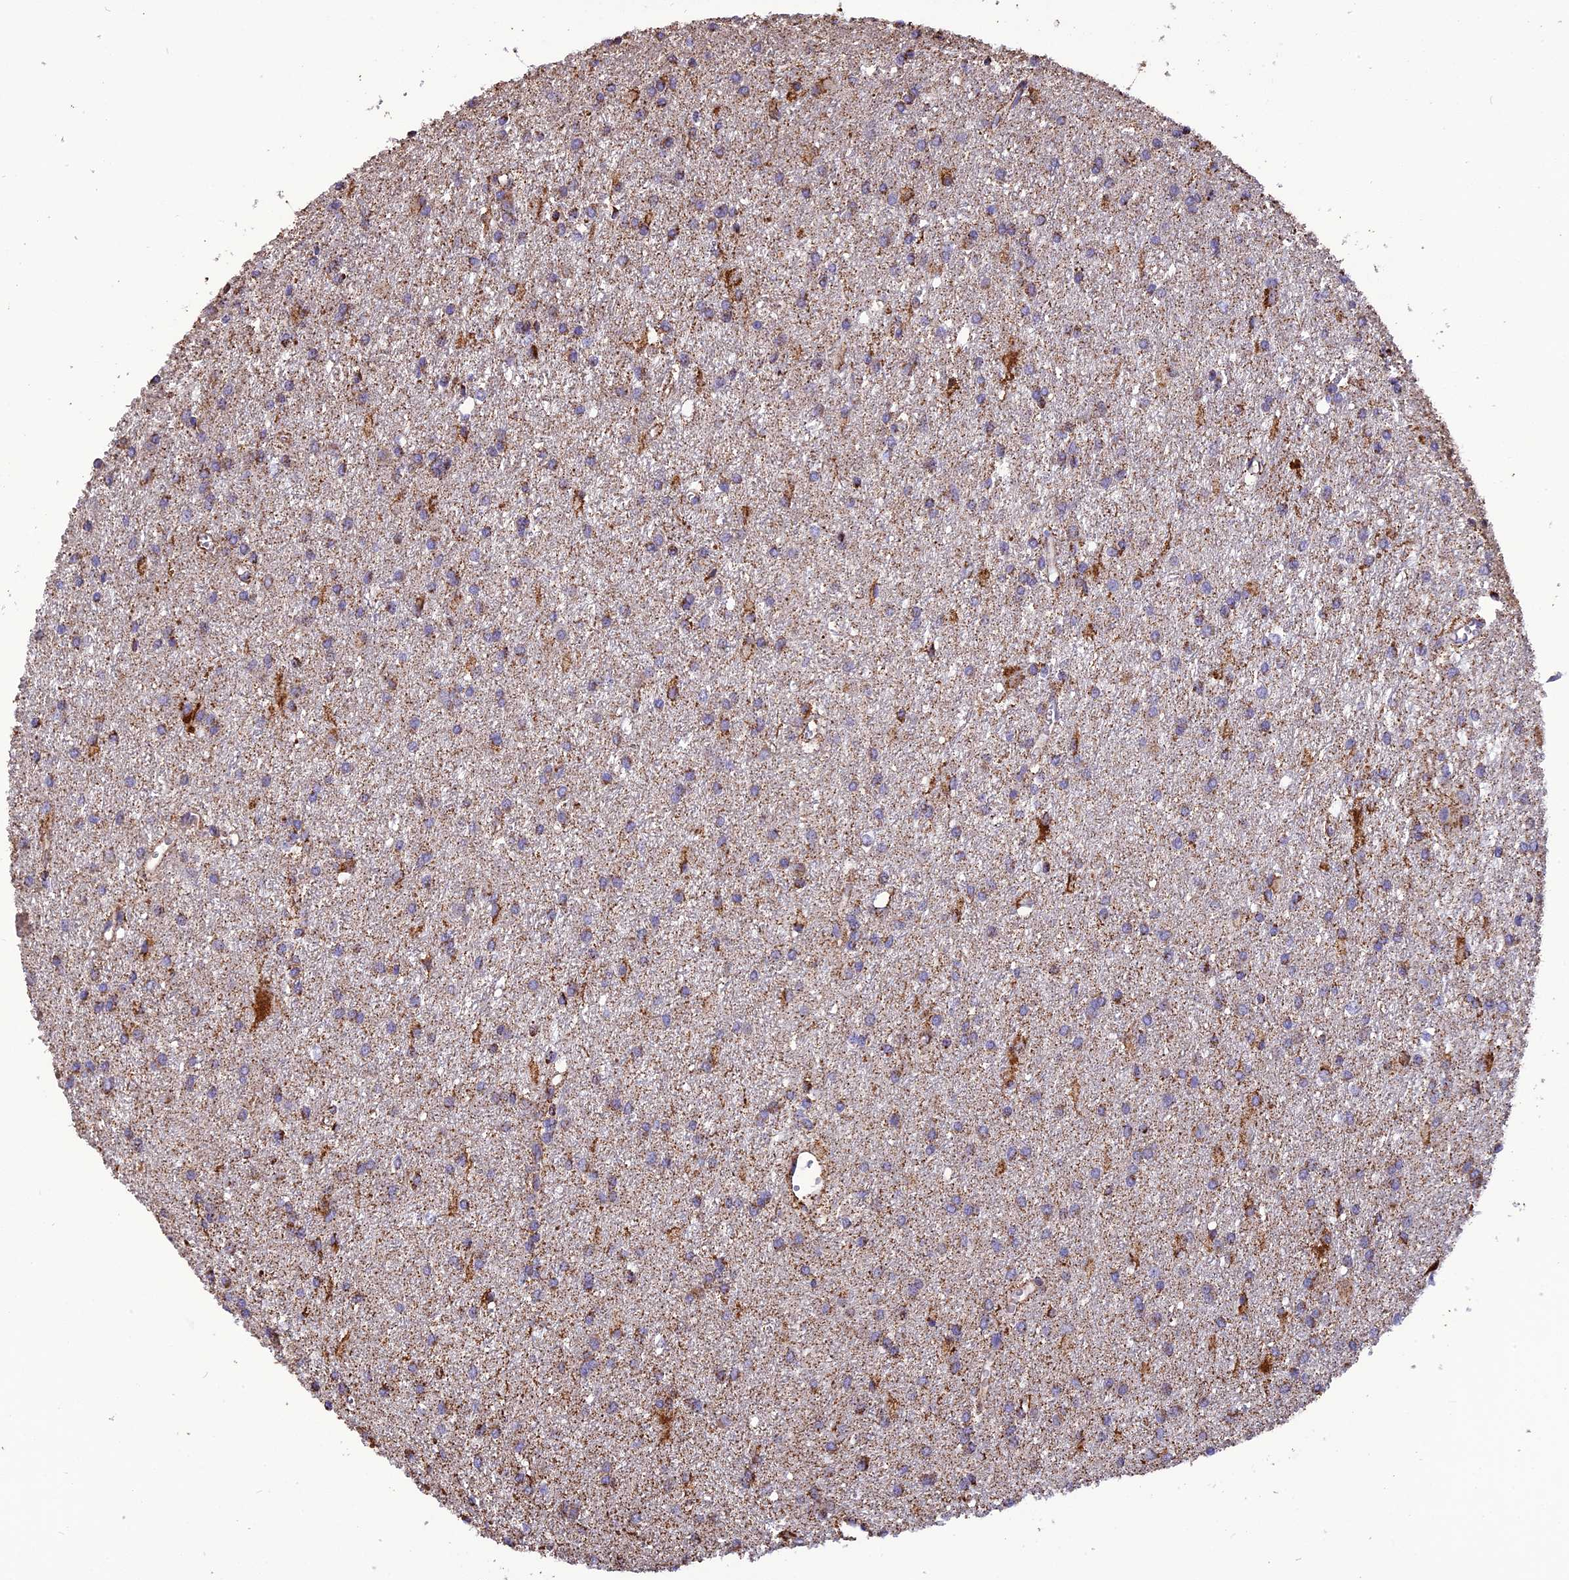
{"staining": {"intensity": "moderate", "quantity": "<25%", "location": "cytoplasmic/membranous"}, "tissue": "glioma", "cell_type": "Tumor cells", "image_type": "cancer", "snomed": [{"axis": "morphology", "description": "Glioma, malignant, High grade"}, {"axis": "topography", "description": "Brain"}], "caption": "Immunohistochemical staining of human malignant high-grade glioma demonstrates moderate cytoplasmic/membranous protein staining in approximately <25% of tumor cells.", "gene": "KCNG1", "patient": {"sex": "female", "age": 50}}